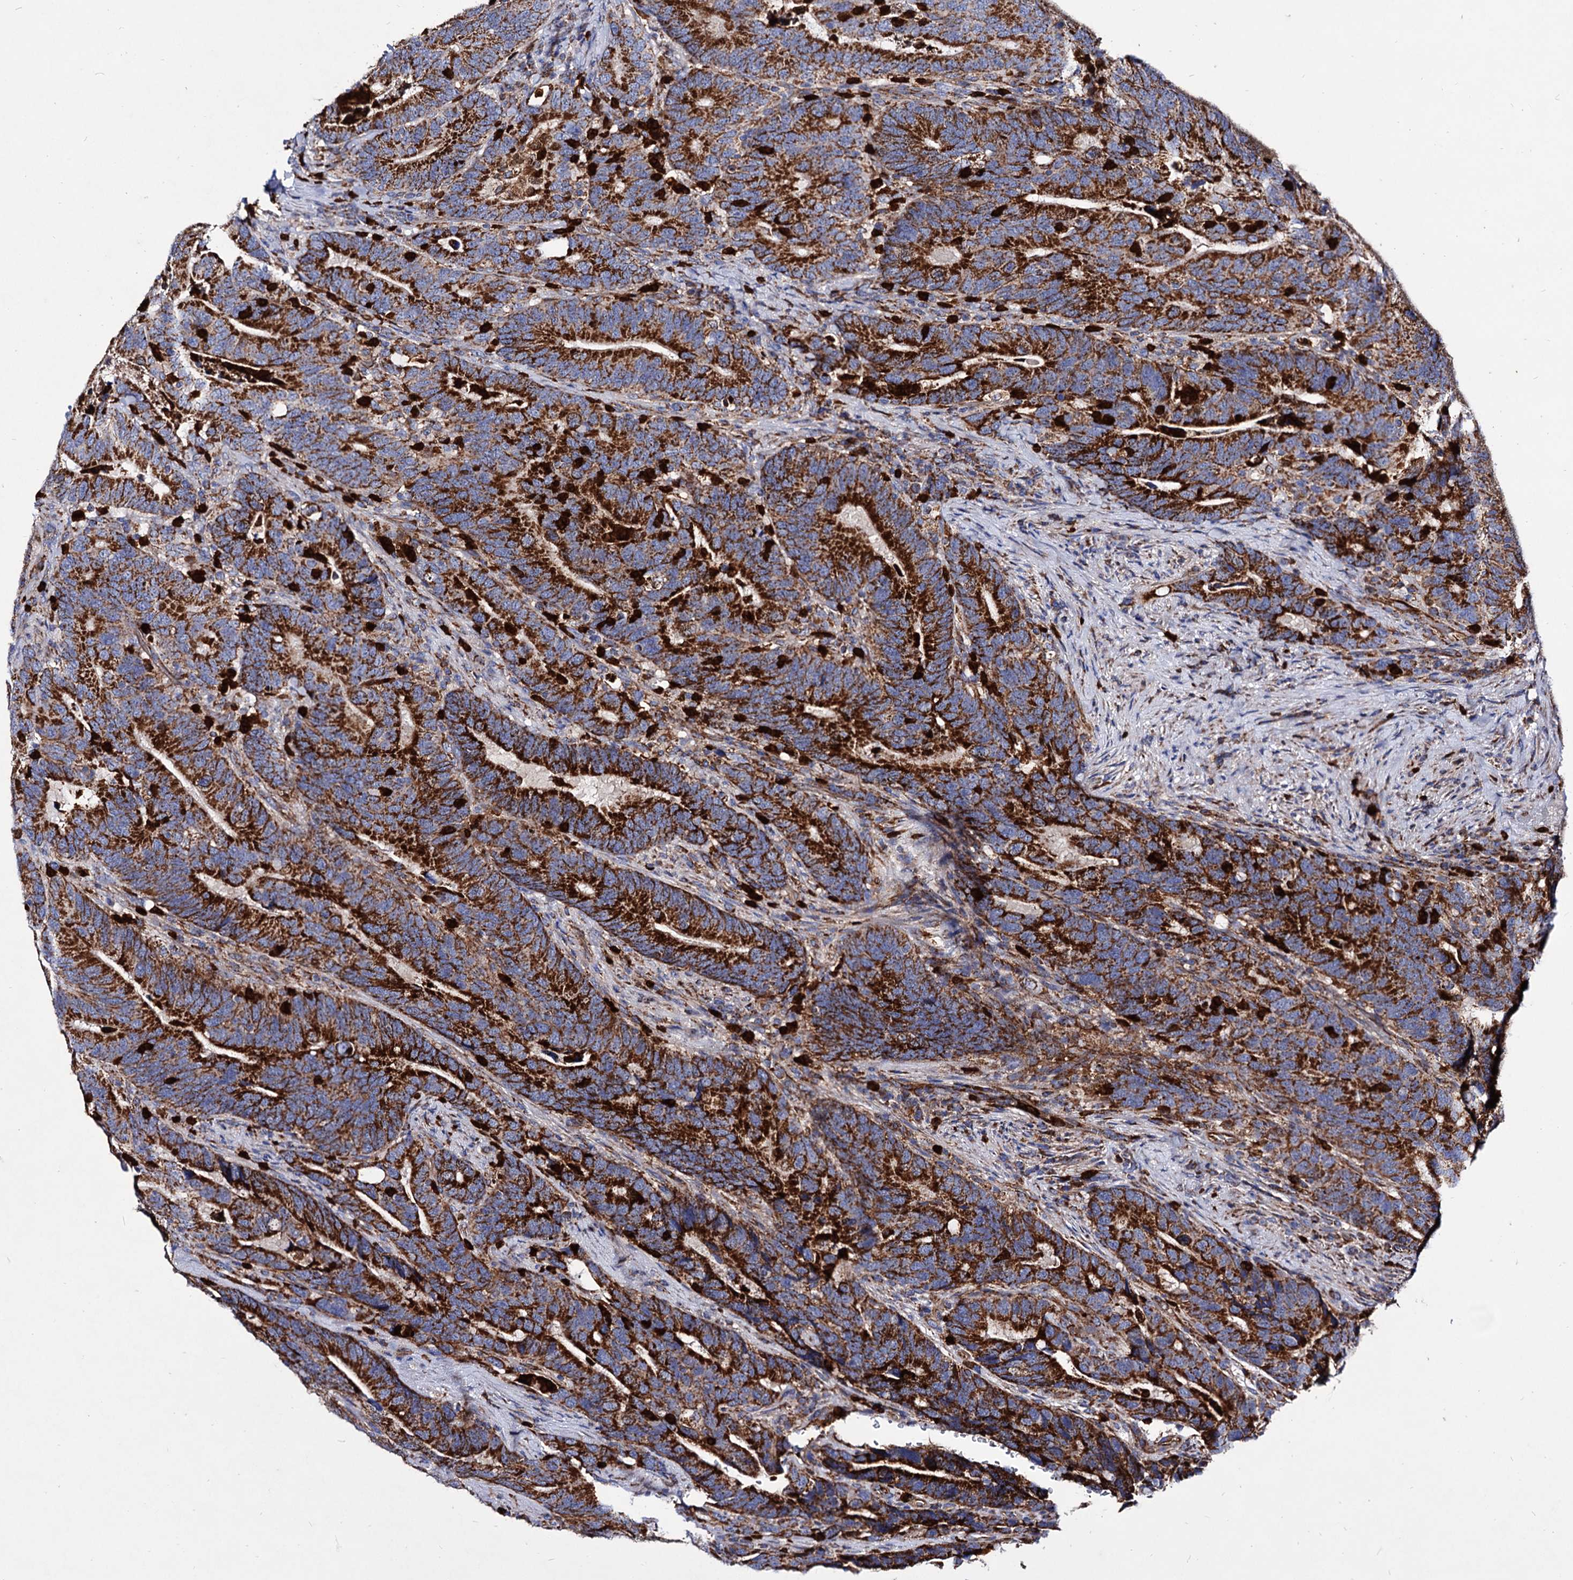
{"staining": {"intensity": "strong", "quantity": ">75%", "location": "cytoplasmic/membranous"}, "tissue": "colorectal cancer", "cell_type": "Tumor cells", "image_type": "cancer", "snomed": [{"axis": "morphology", "description": "Adenocarcinoma, NOS"}, {"axis": "topography", "description": "Colon"}], "caption": "The immunohistochemical stain shows strong cytoplasmic/membranous staining in tumor cells of colorectal adenocarcinoma tissue.", "gene": "ACAD9", "patient": {"sex": "female", "age": 66}}